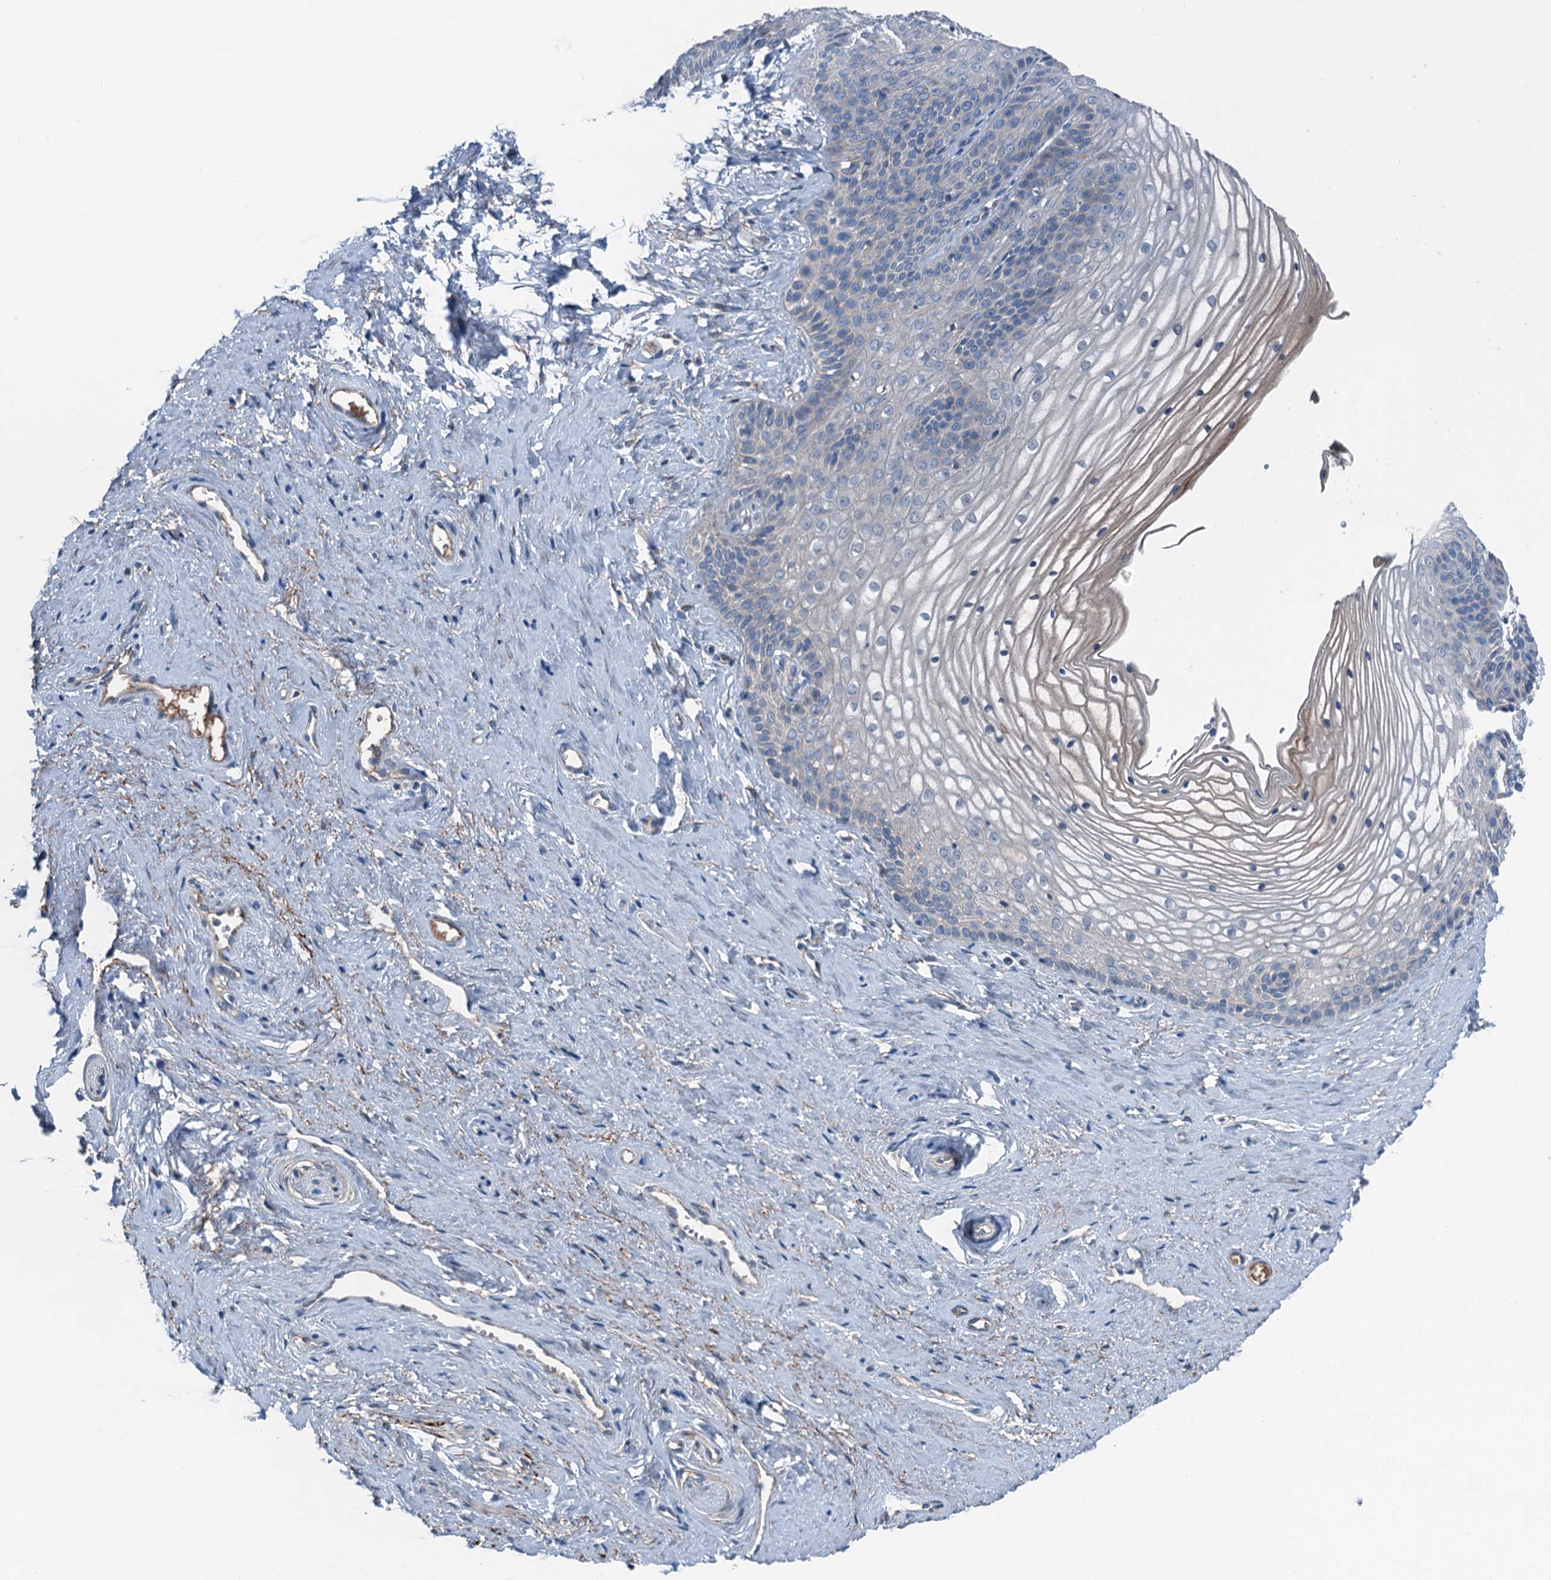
{"staining": {"intensity": "weak", "quantity": "<25%", "location": "cytoplasmic/membranous"}, "tissue": "vagina", "cell_type": "Squamous epithelial cells", "image_type": "normal", "snomed": [{"axis": "morphology", "description": "Normal tissue, NOS"}, {"axis": "topography", "description": "Vagina"}, {"axis": "topography", "description": "Cervix"}], "caption": "Immunohistochemical staining of unremarkable vagina demonstrates no significant positivity in squamous epithelial cells. The staining was performed using DAB (3,3'-diaminobenzidine) to visualize the protein expression in brown, while the nuclei were stained in blue with hematoxylin (Magnification: 20x).", "gene": "SLC2A10", "patient": {"sex": "female", "age": 40}}